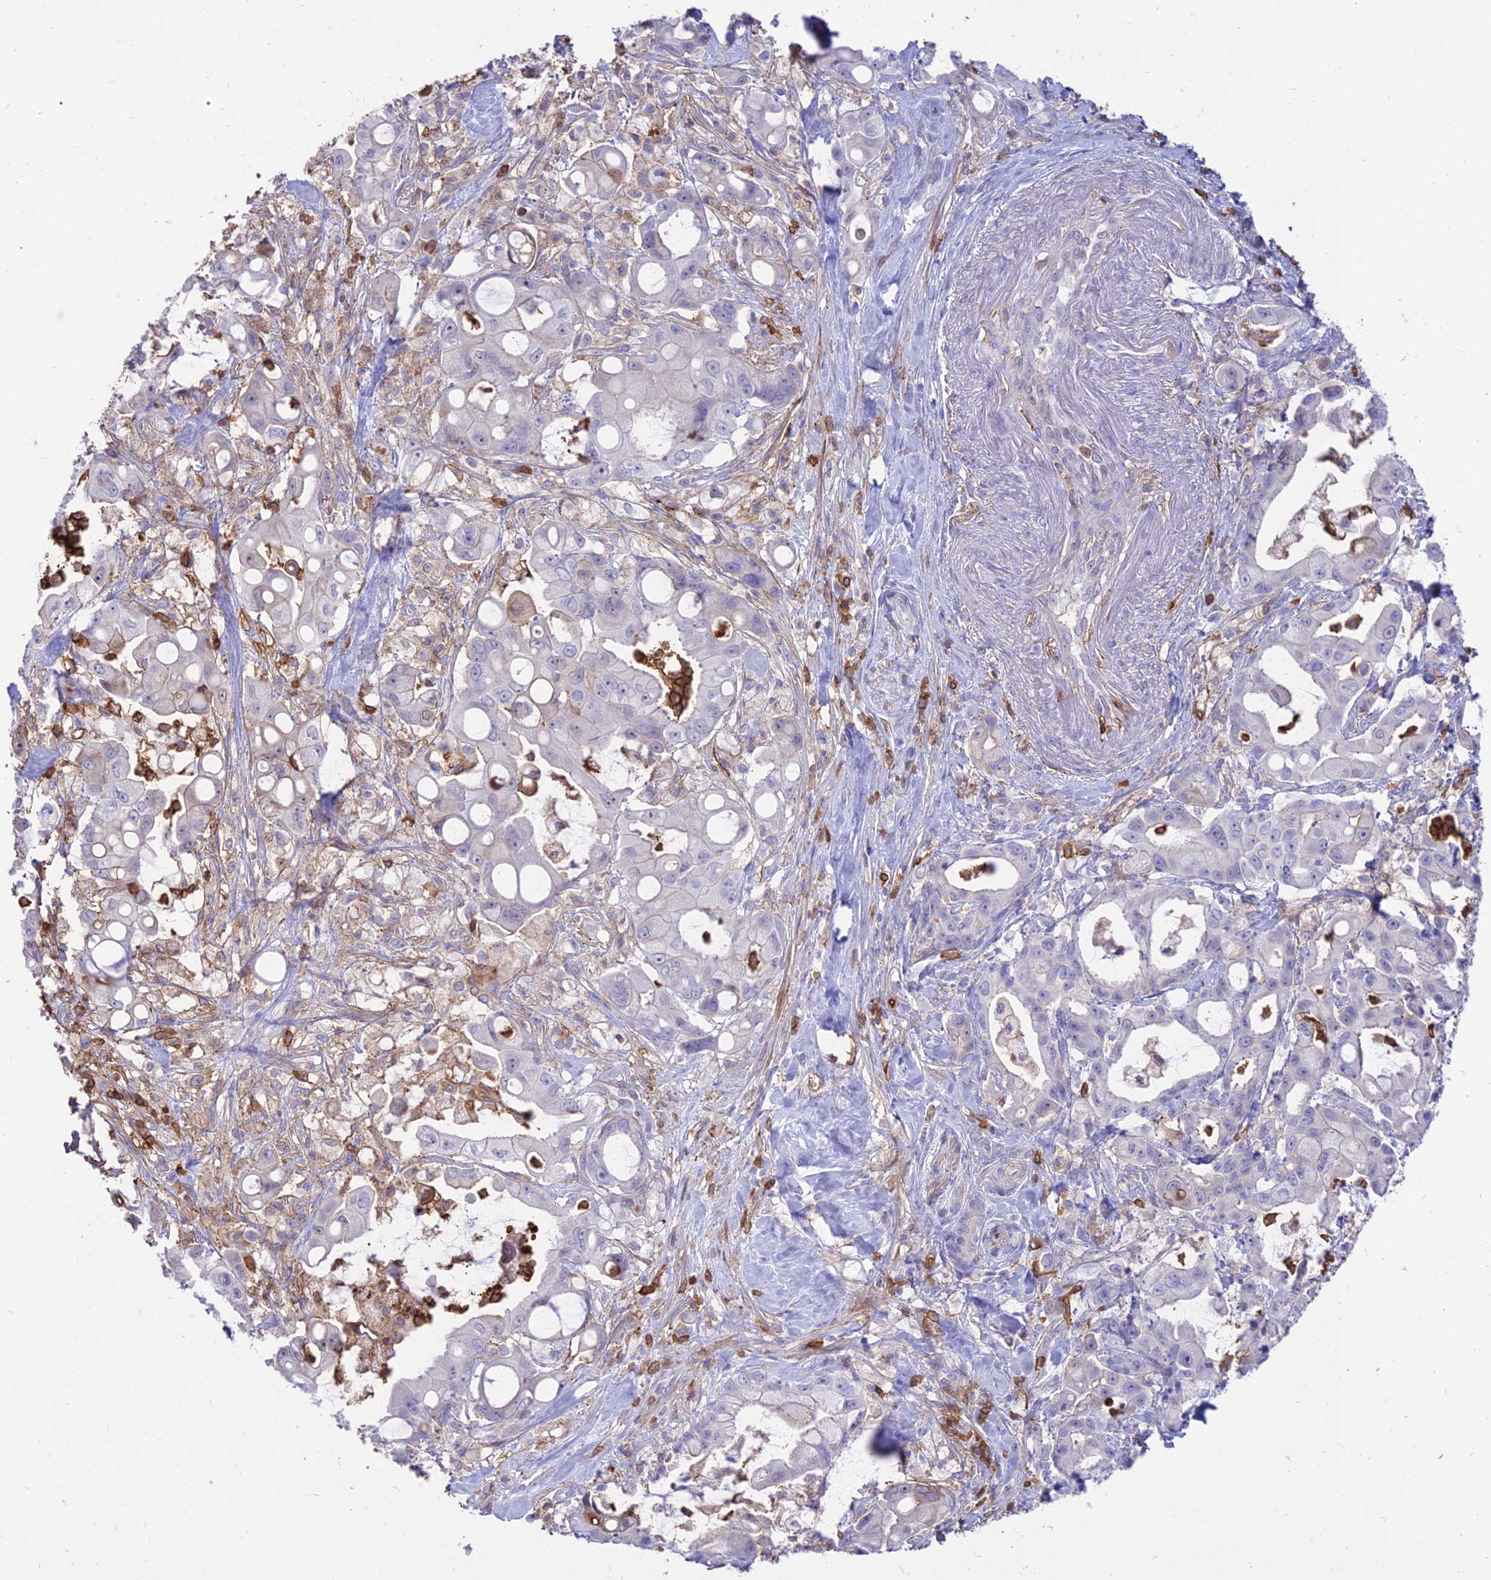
{"staining": {"intensity": "negative", "quantity": "none", "location": "none"}, "tissue": "pancreatic cancer", "cell_type": "Tumor cells", "image_type": "cancer", "snomed": [{"axis": "morphology", "description": "Adenocarcinoma, NOS"}, {"axis": "topography", "description": "Pancreas"}], "caption": "This is an immunohistochemistry histopathology image of human pancreatic cancer (adenocarcinoma). There is no expression in tumor cells.", "gene": "SREK1IP1", "patient": {"sex": "male", "age": 68}}